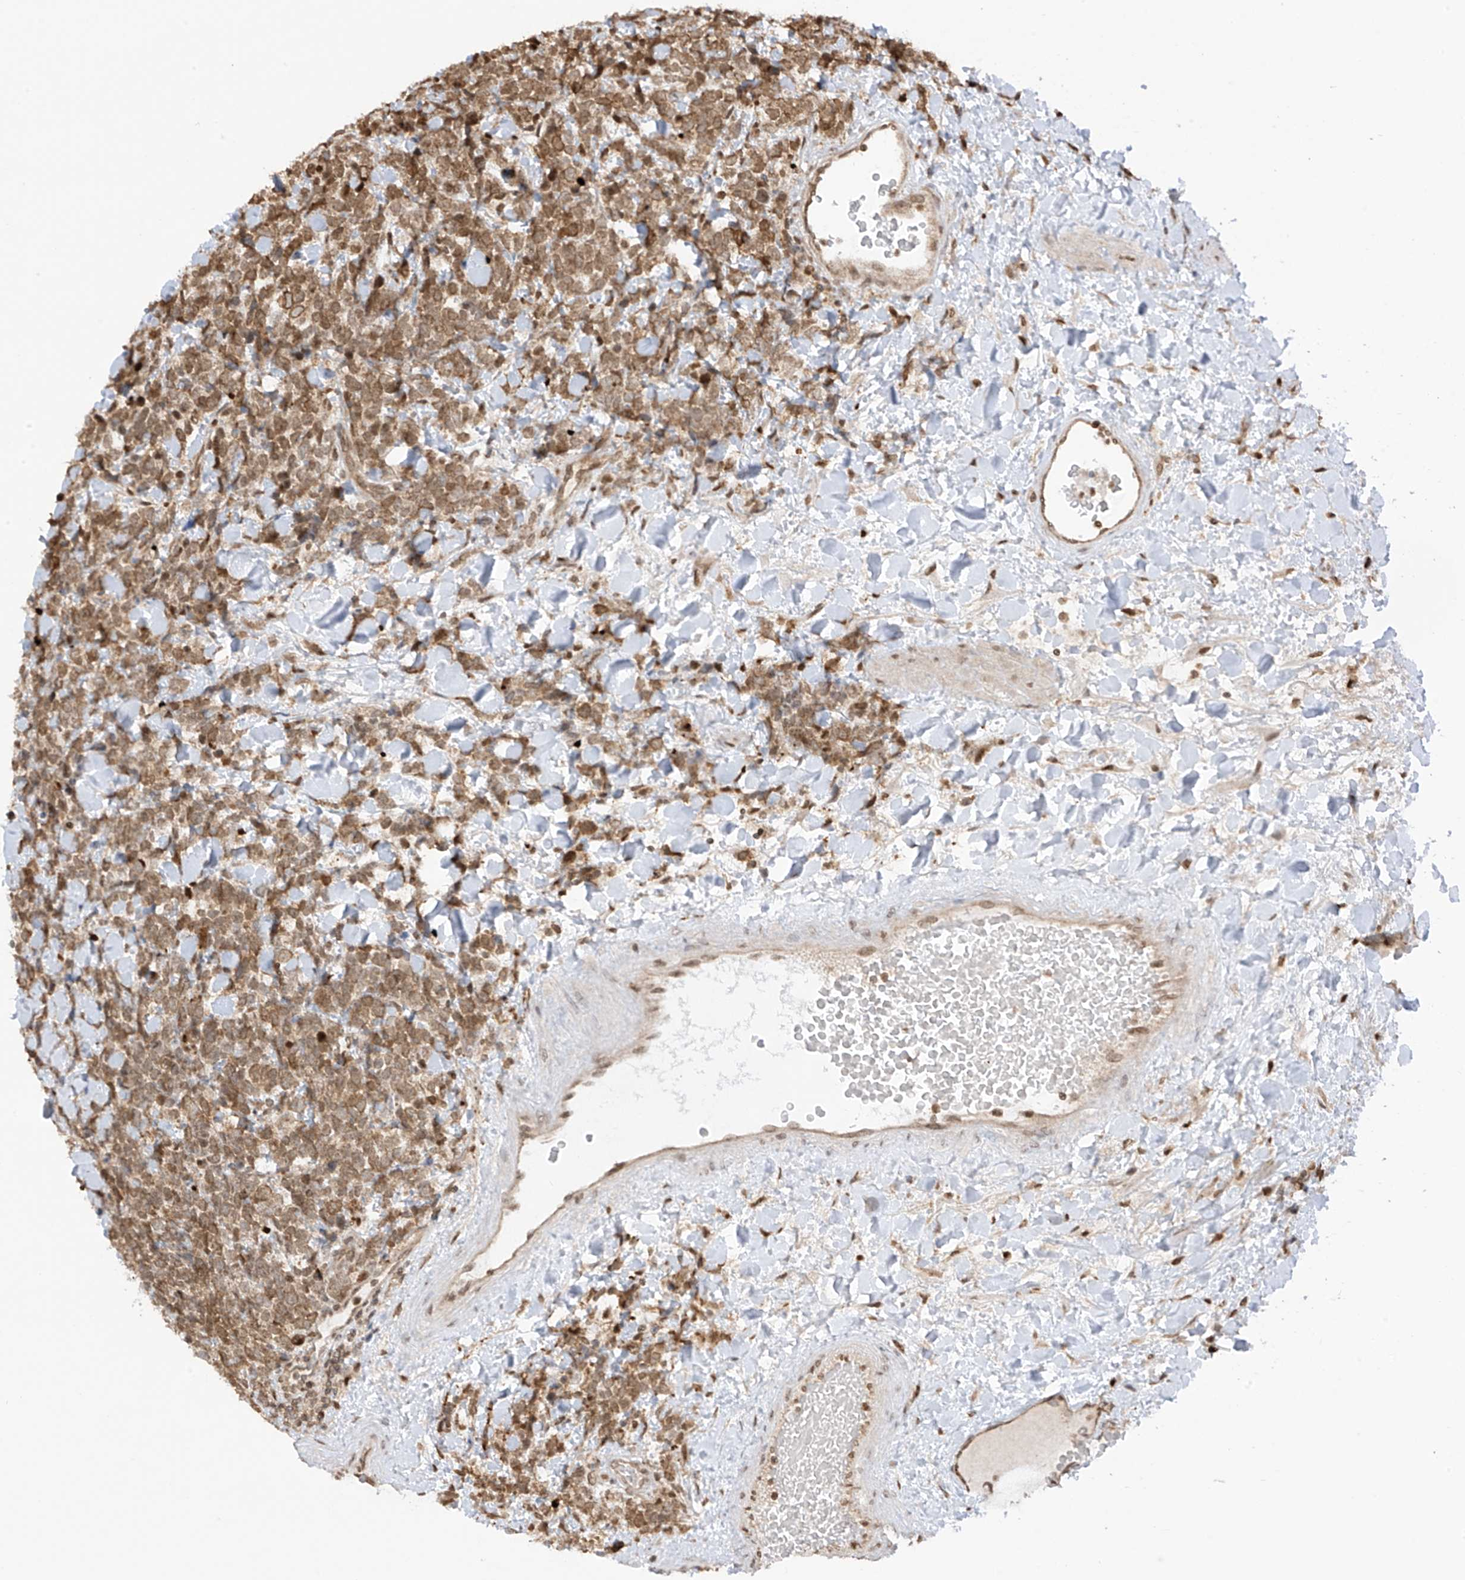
{"staining": {"intensity": "moderate", "quantity": ">75%", "location": "cytoplasmic/membranous"}, "tissue": "urothelial cancer", "cell_type": "Tumor cells", "image_type": "cancer", "snomed": [{"axis": "morphology", "description": "Urothelial carcinoma, High grade"}, {"axis": "topography", "description": "Urinary bladder"}], "caption": "The image reveals immunohistochemical staining of urothelial cancer. There is moderate cytoplasmic/membranous staining is present in about >75% of tumor cells.", "gene": "KPNB1", "patient": {"sex": "female", "age": 82}}